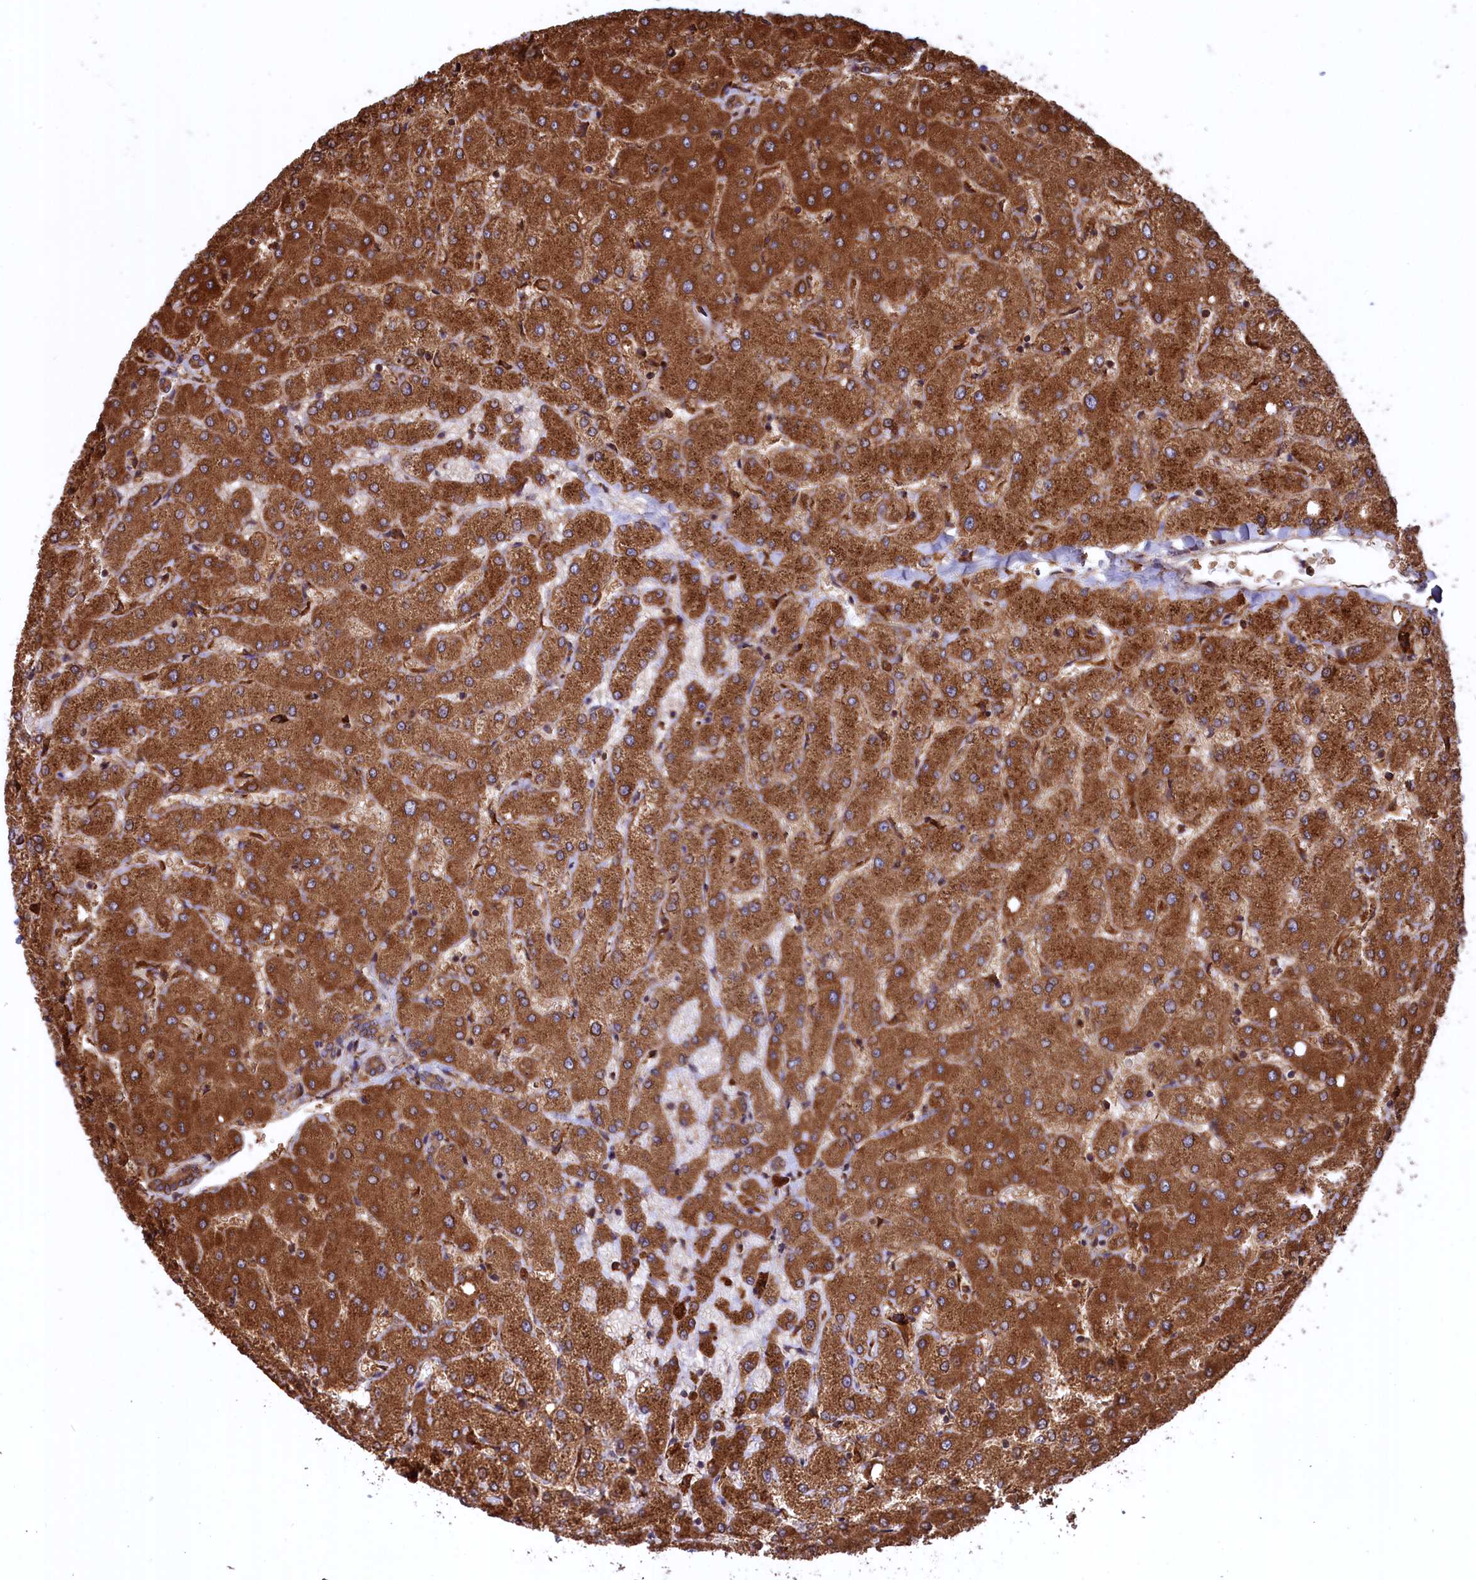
{"staining": {"intensity": "moderate", "quantity": ">75%", "location": "cytoplasmic/membranous"}, "tissue": "liver", "cell_type": "Cholangiocytes", "image_type": "normal", "snomed": [{"axis": "morphology", "description": "Normal tissue, NOS"}, {"axis": "topography", "description": "Liver"}], "caption": "A brown stain labels moderate cytoplasmic/membranous staining of a protein in cholangiocytes of normal human liver. (Brightfield microscopy of DAB IHC at high magnification).", "gene": "PLA2G4C", "patient": {"sex": "female", "age": 54}}